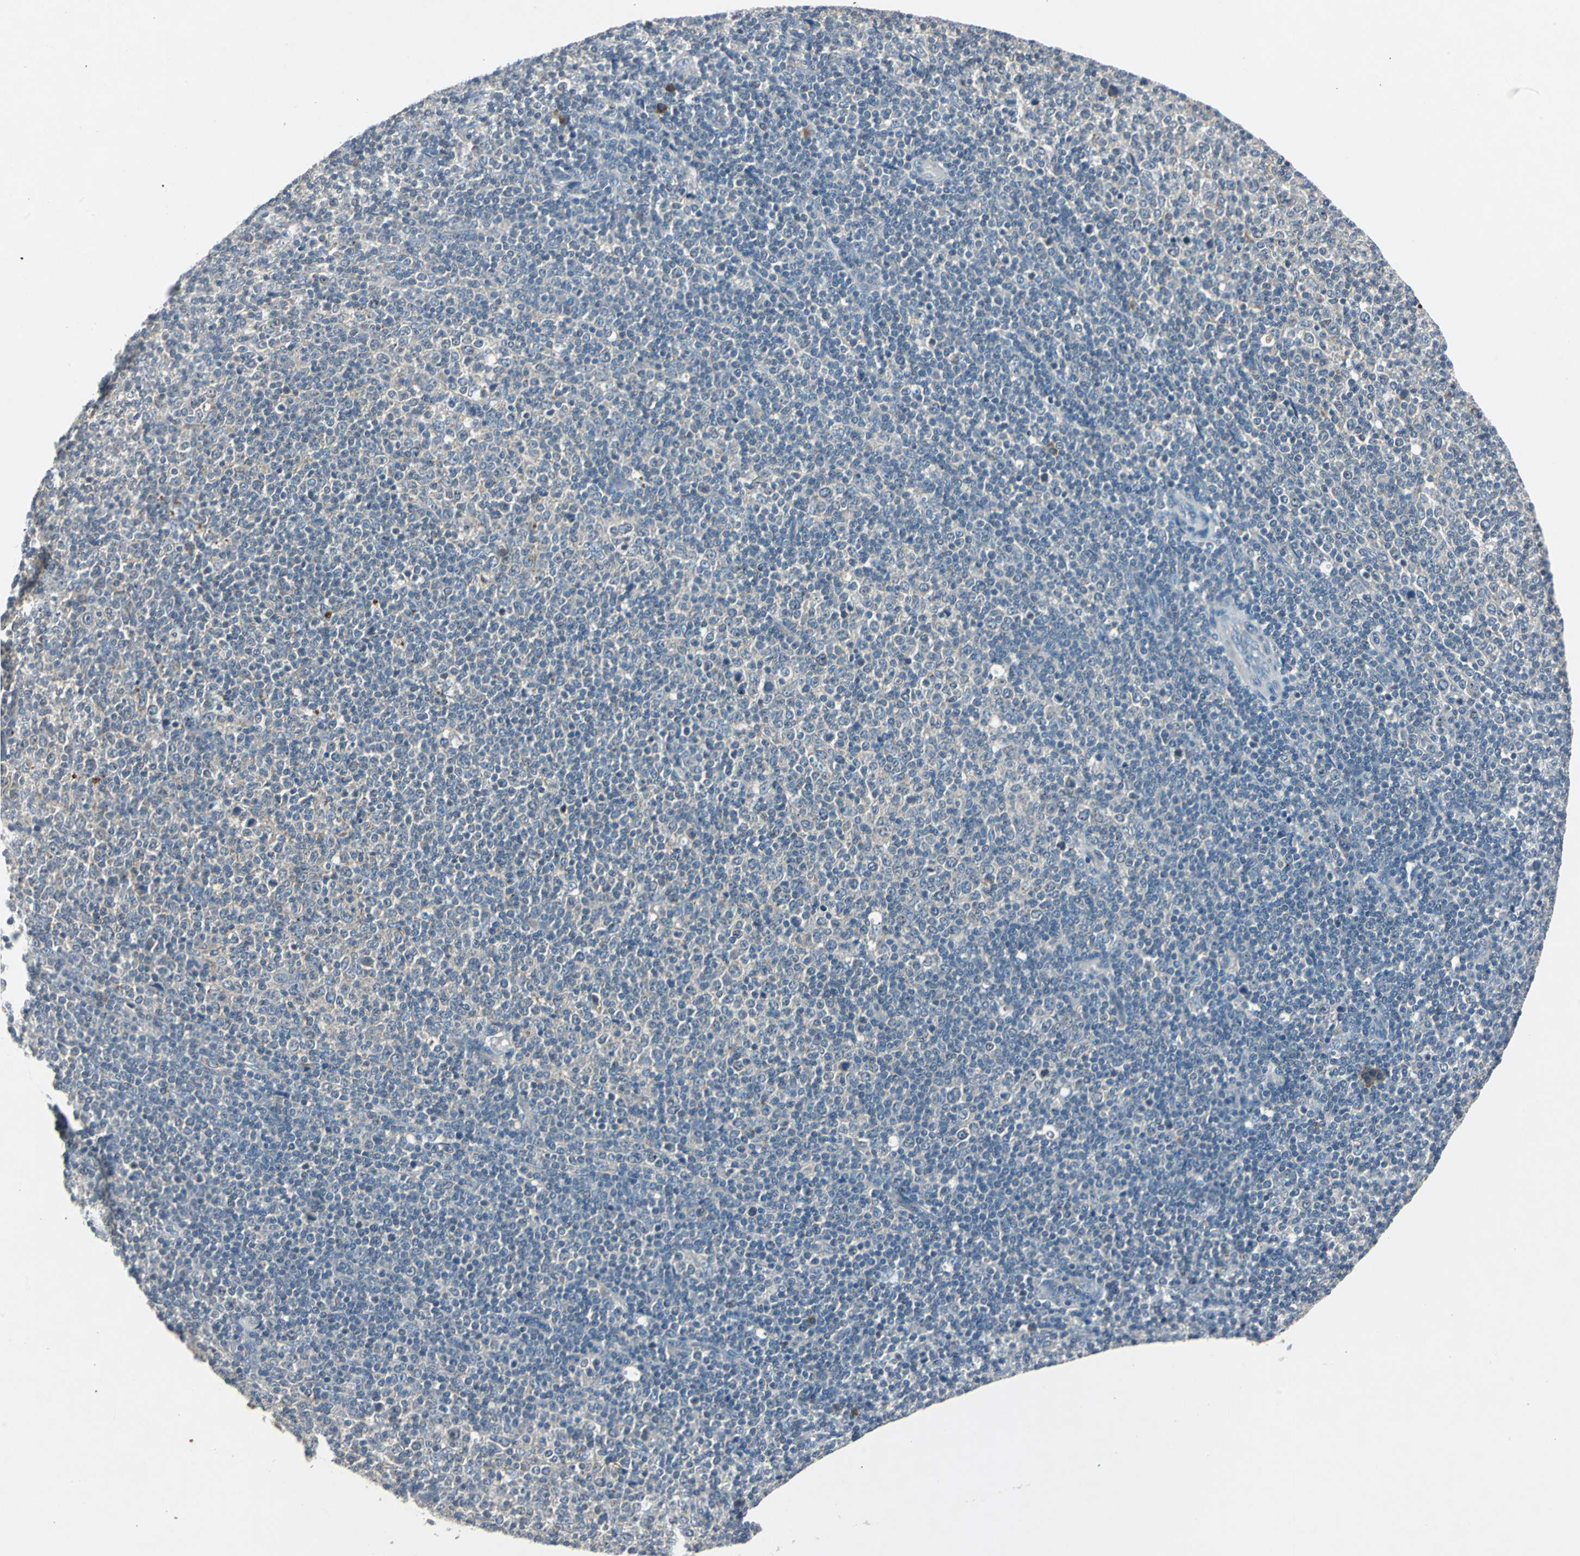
{"staining": {"intensity": "negative", "quantity": "none", "location": "none"}, "tissue": "lymphoma", "cell_type": "Tumor cells", "image_type": "cancer", "snomed": [{"axis": "morphology", "description": "Malignant lymphoma, non-Hodgkin's type, Low grade"}, {"axis": "topography", "description": "Lymph node"}], "caption": "IHC of lymphoma shows no expression in tumor cells.", "gene": "SLC2A13", "patient": {"sex": "male", "age": 70}}